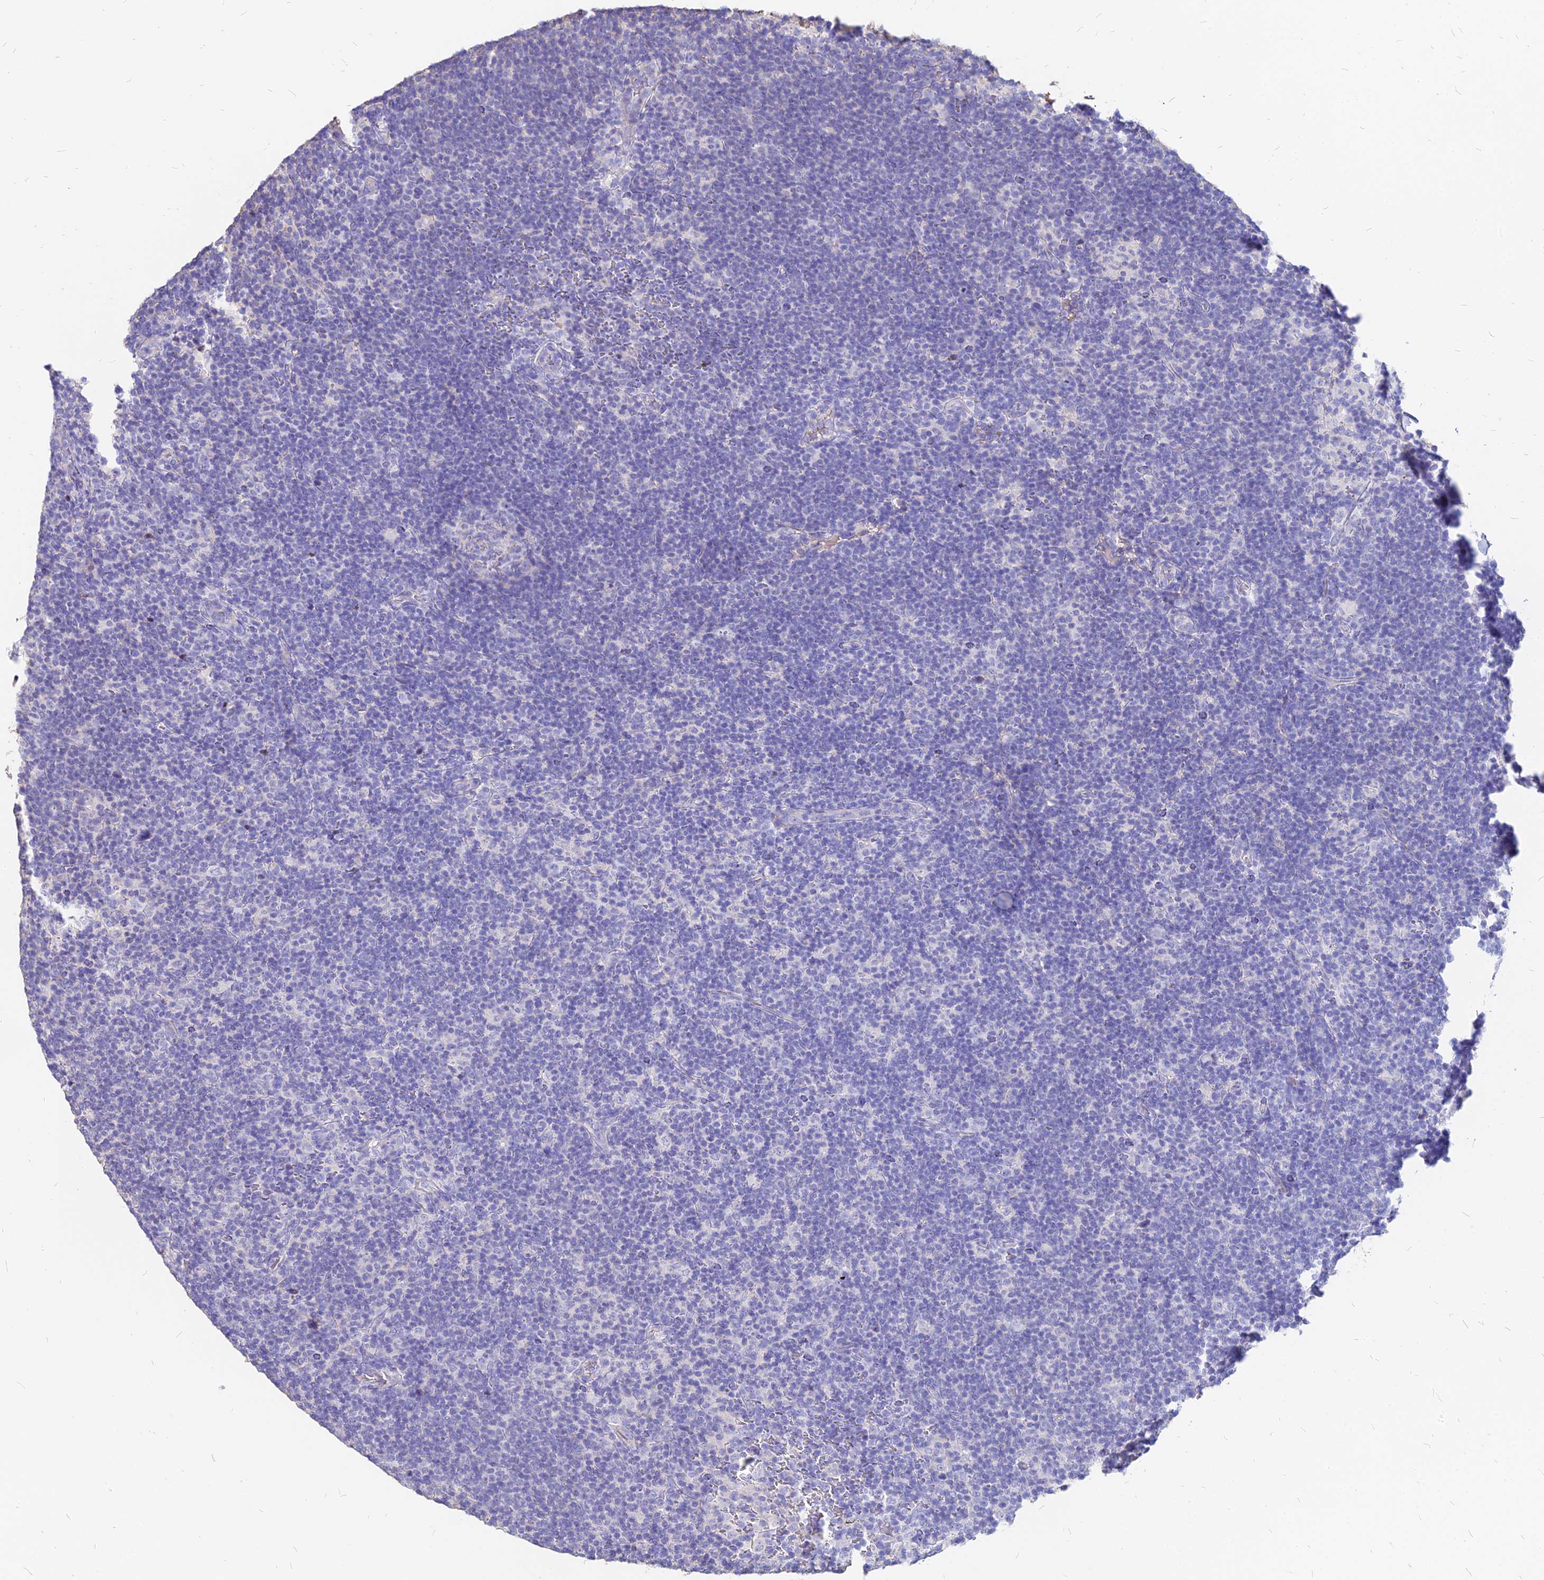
{"staining": {"intensity": "negative", "quantity": "none", "location": "none"}, "tissue": "lymphoma", "cell_type": "Tumor cells", "image_type": "cancer", "snomed": [{"axis": "morphology", "description": "Hodgkin's disease, NOS"}, {"axis": "topography", "description": "Lymph node"}], "caption": "Human lymphoma stained for a protein using immunohistochemistry exhibits no positivity in tumor cells.", "gene": "NME5", "patient": {"sex": "female", "age": 57}}